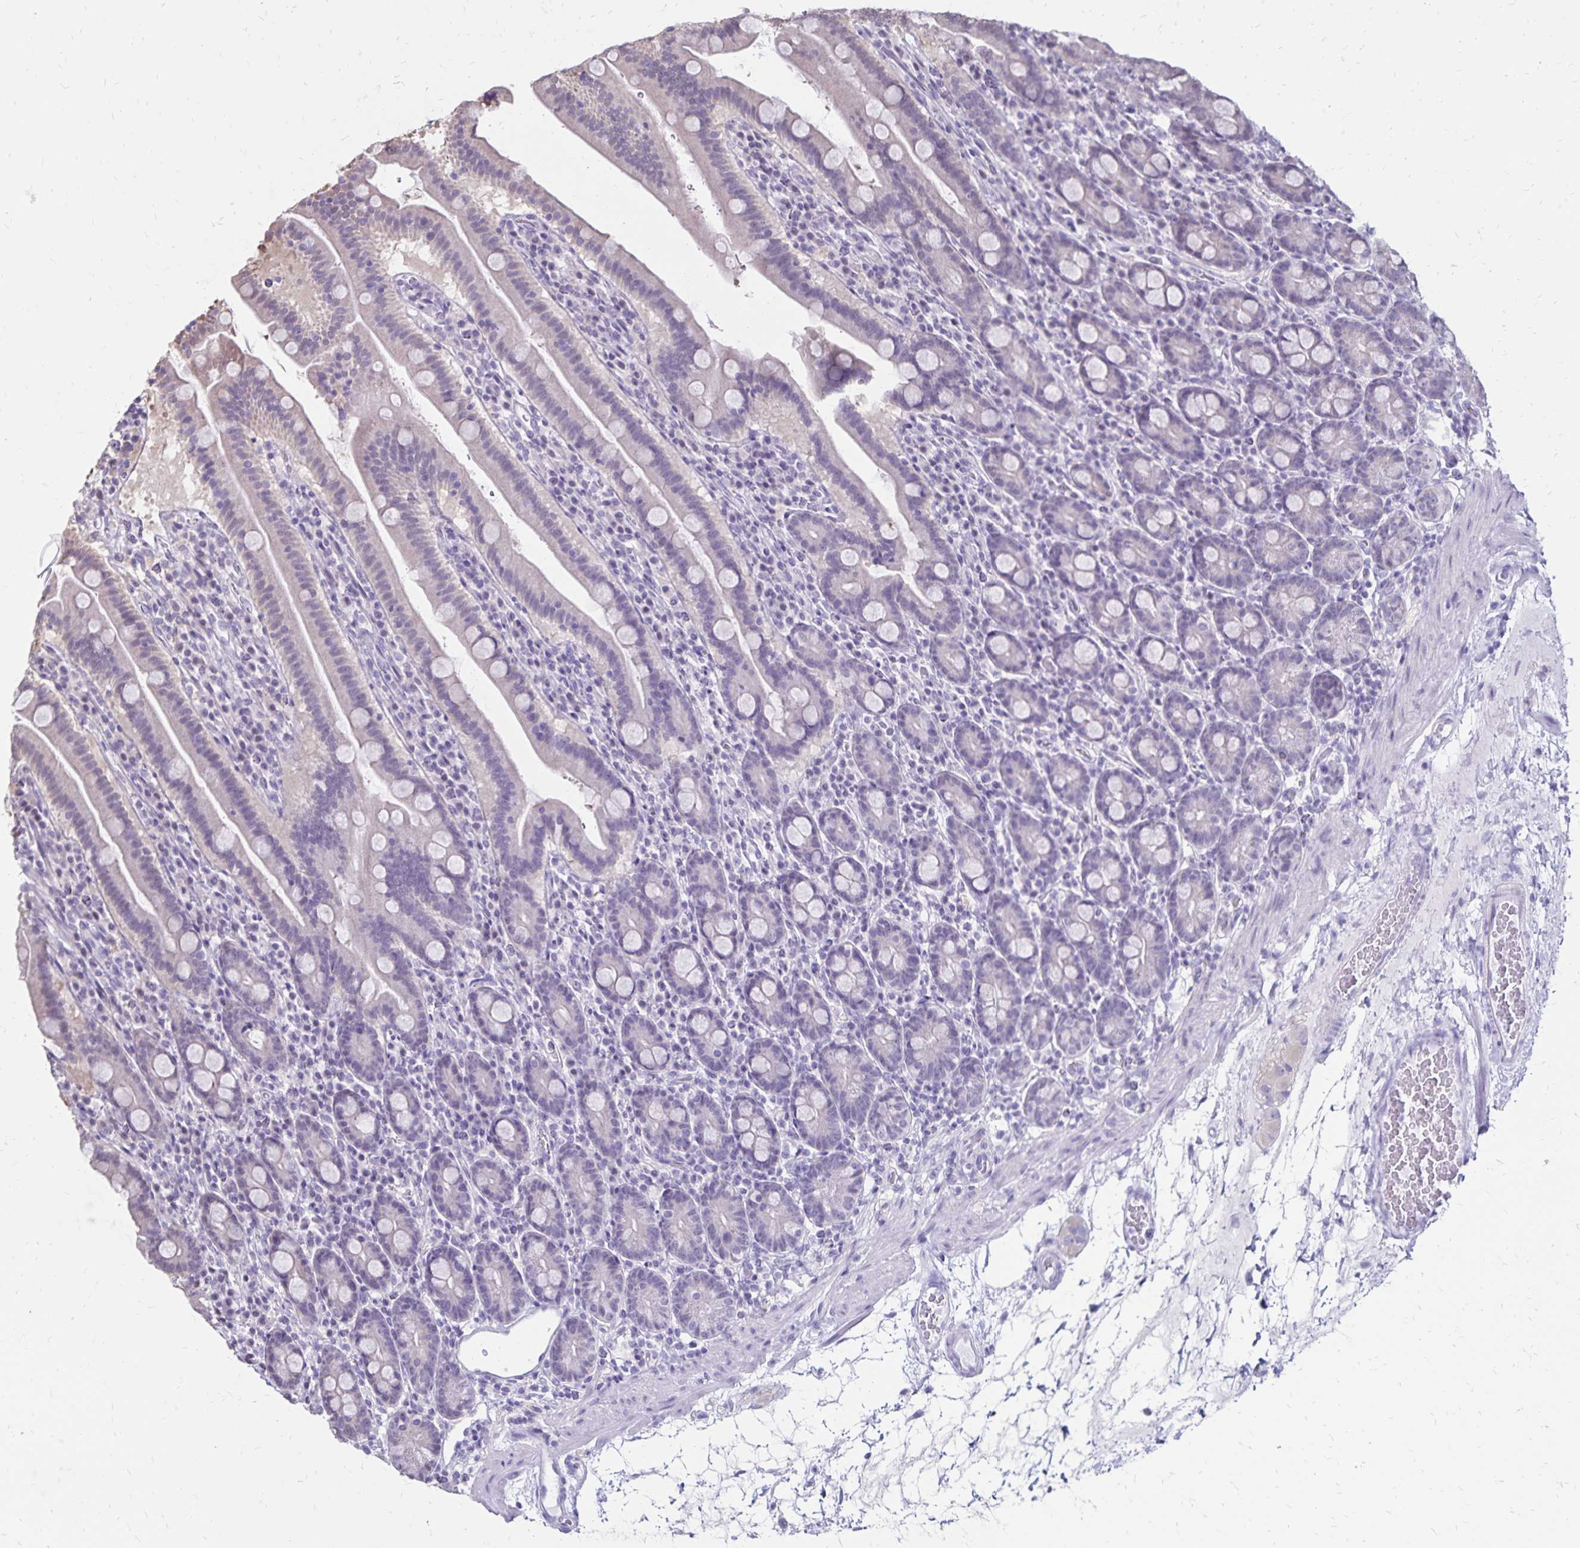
{"staining": {"intensity": "negative", "quantity": "none", "location": "none"}, "tissue": "small intestine", "cell_type": "Glandular cells", "image_type": "normal", "snomed": [{"axis": "morphology", "description": "Normal tissue, NOS"}, {"axis": "topography", "description": "Small intestine"}], "caption": "High power microscopy histopathology image of an immunohistochemistry (IHC) photomicrograph of normal small intestine, revealing no significant staining in glandular cells.", "gene": "SH3GL3", "patient": {"sex": "male", "age": 26}}